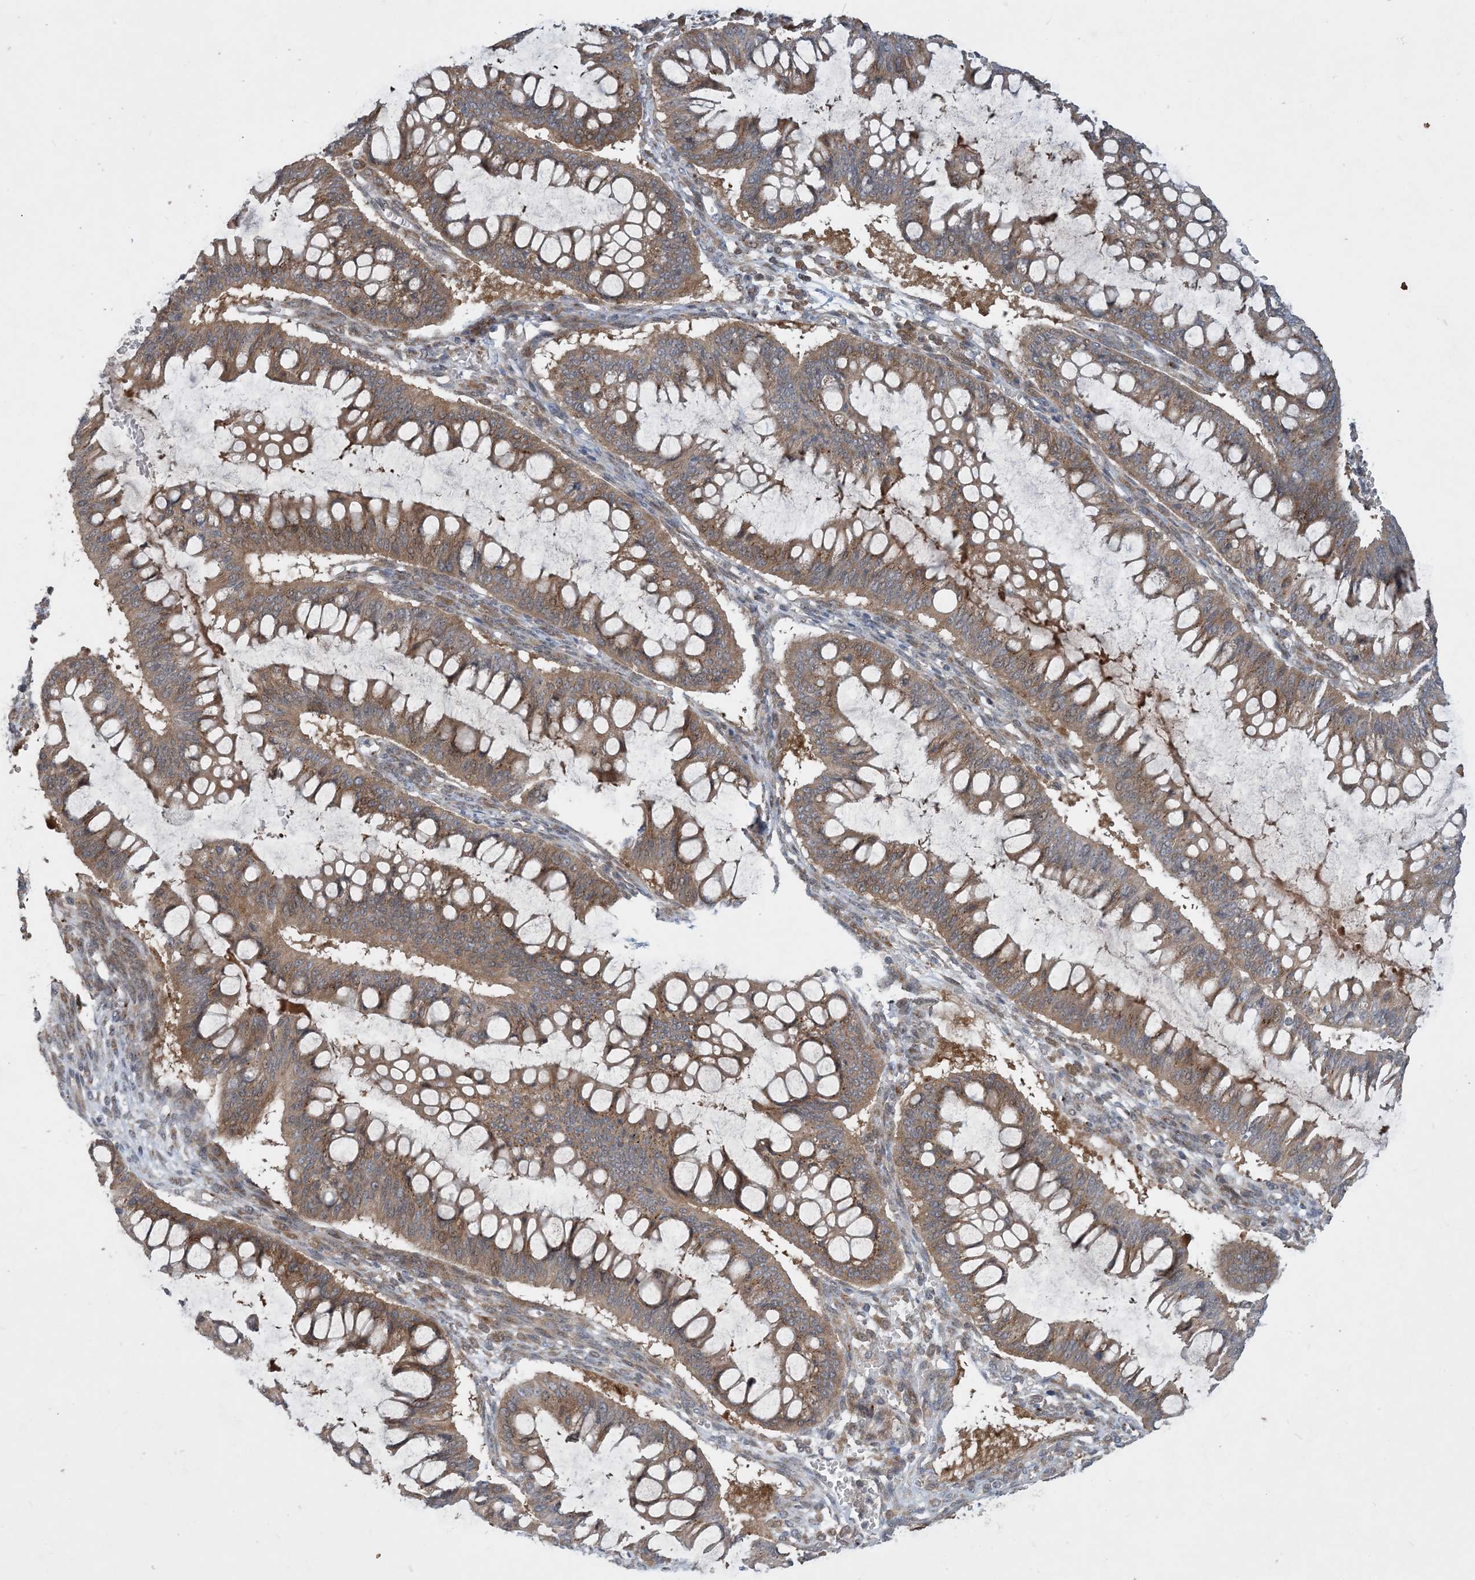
{"staining": {"intensity": "moderate", "quantity": ">75%", "location": "cytoplasmic/membranous"}, "tissue": "ovarian cancer", "cell_type": "Tumor cells", "image_type": "cancer", "snomed": [{"axis": "morphology", "description": "Cystadenocarcinoma, mucinous, NOS"}, {"axis": "topography", "description": "Ovary"}], "caption": "Immunohistochemistry (IHC) histopathology image of human ovarian cancer (mucinous cystadenocarcinoma) stained for a protein (brown), which displays medium levels of moderate cytoplasmic/membranous expression in about >75% of tumor cells.", "gene": "TINAG", "patient": {"sex": "female", "age": 73}}